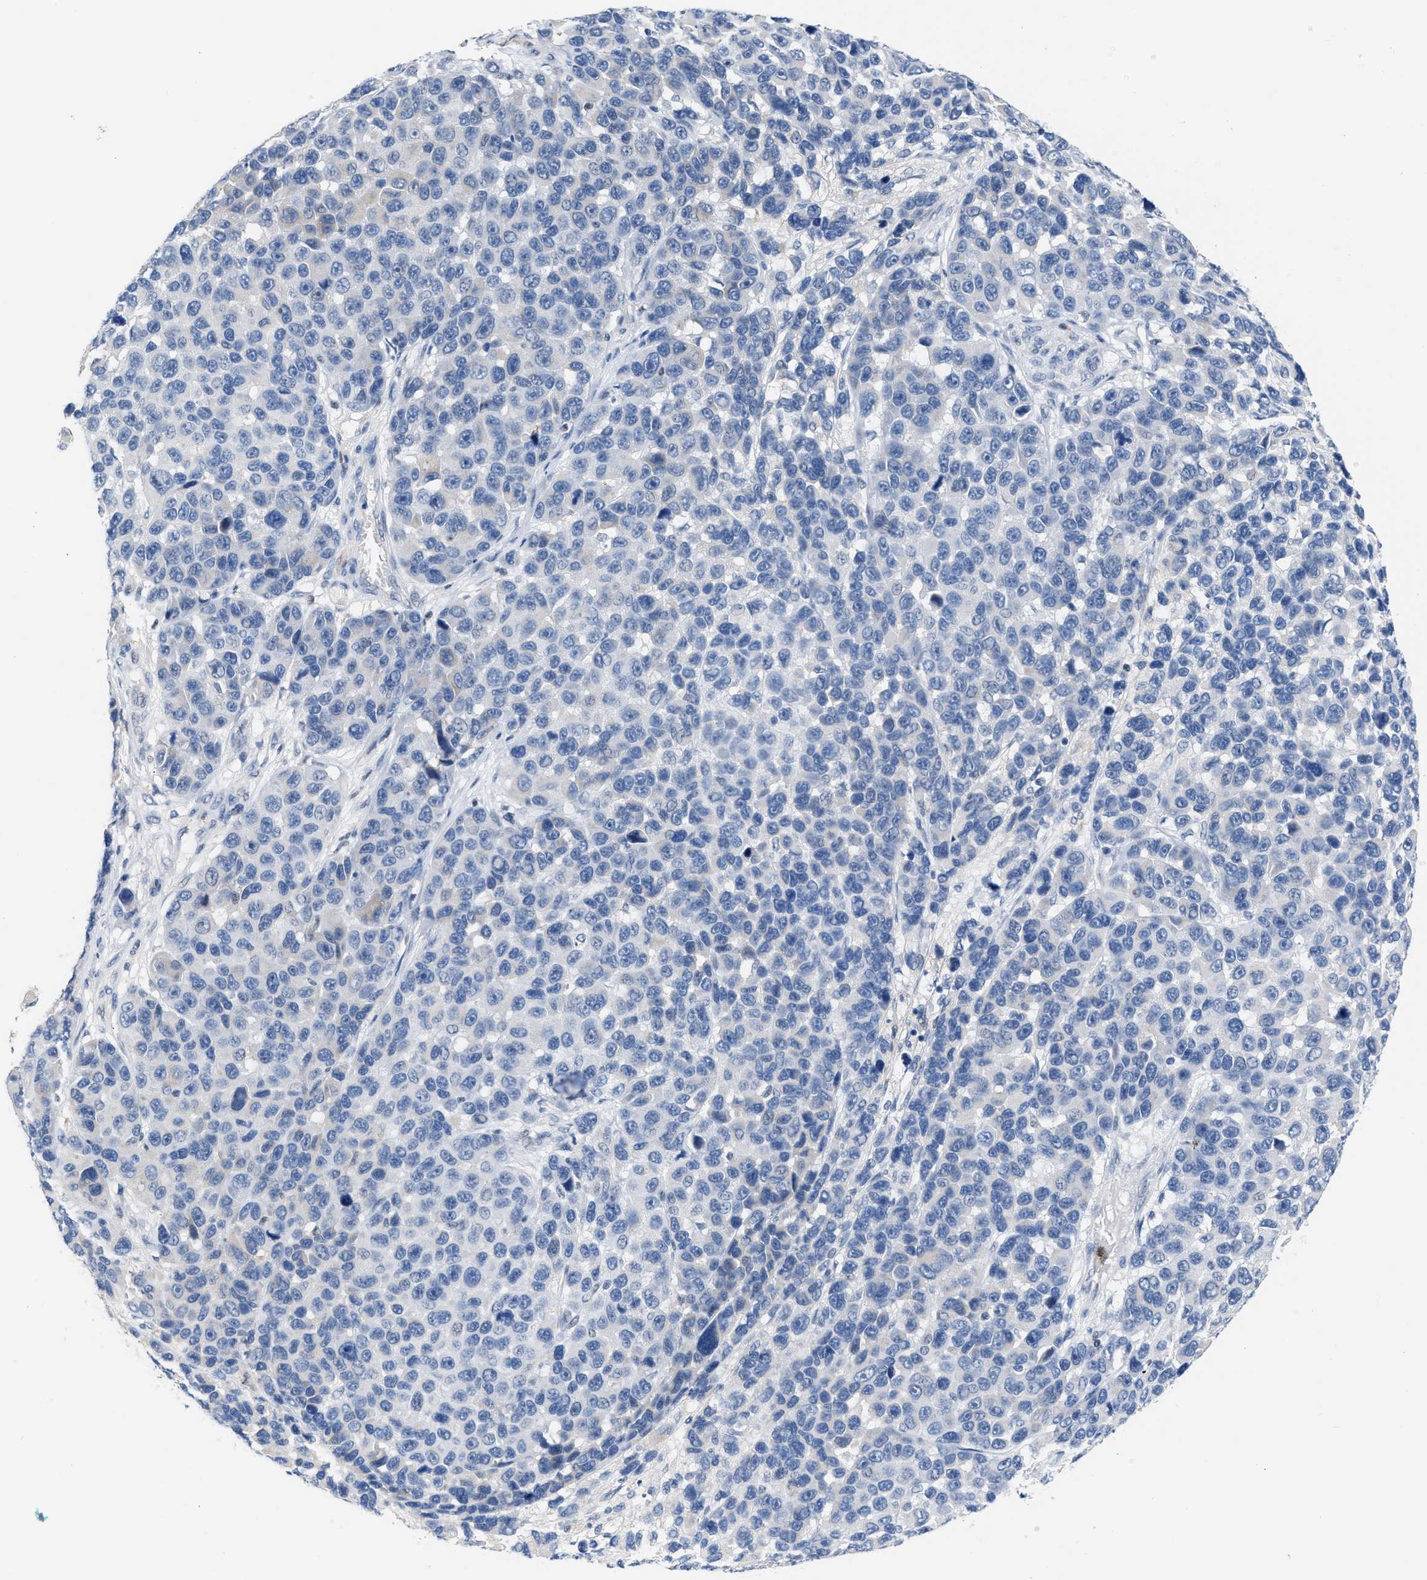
{"staining": {"intensity": "negative", "quantity": "none", "location": "none"}, "tissue": "melanoma", "cell_type": "Tumor cells", "image_type": "cancer", "snomed": [{"axis": "morphology", "description": "Malignant melanoma, NOS"}, {"axis": "topography", "description": "Skin"}], "caption": "High magnification brightfield microscopy of melanoma stained with DAB (brown) and counterstained with hematoxylin (blue): tumor cells show no significant staining.", "gene": "BOLL", "patient": {"sex": "male", "age": 53}}